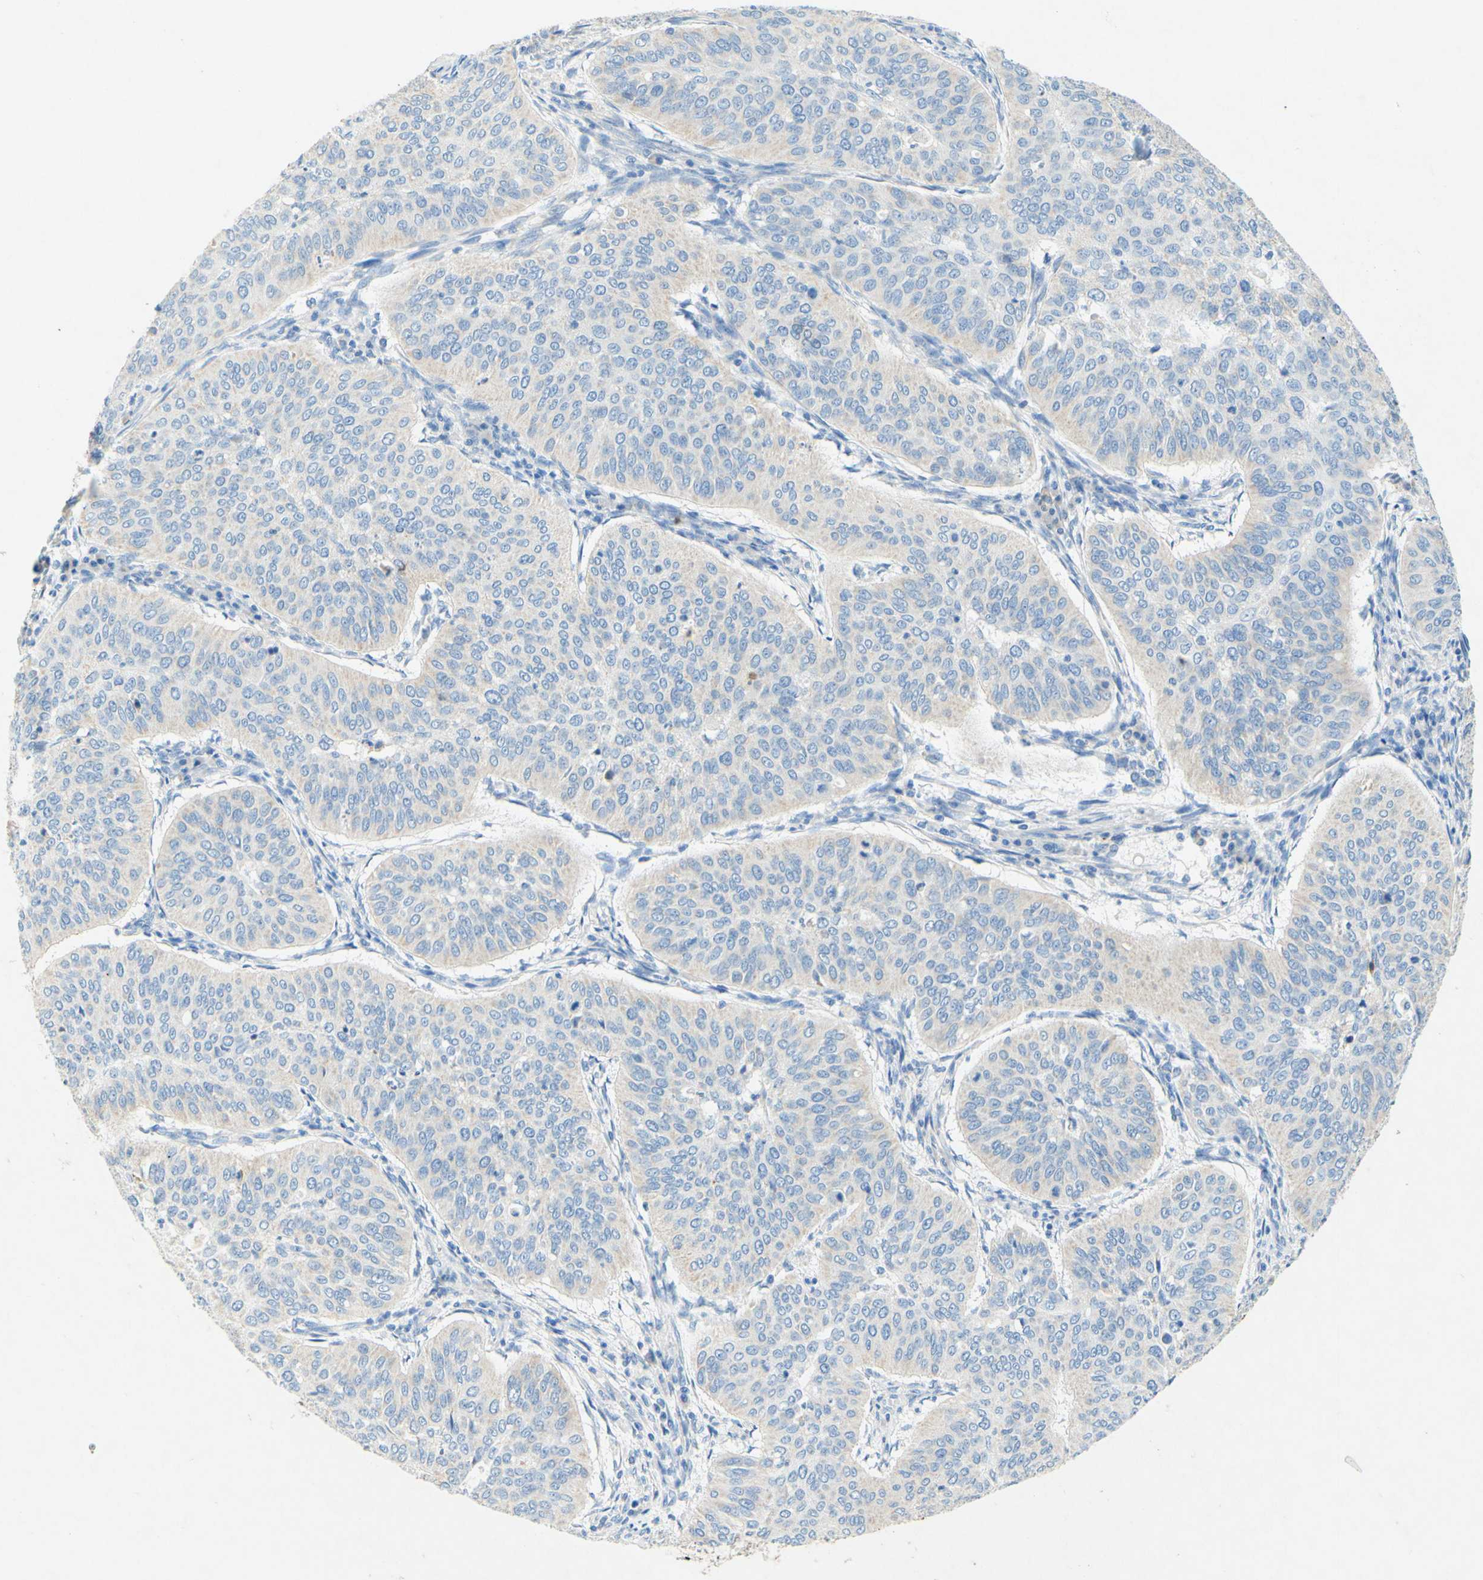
{"staining": {"intensity": "weak", "quantity": "25%-75%", "location": "cytoplasmic/membranous"}, "tissue": "cervical cancer", "cell_type": "Tumor cells", "image_type": "cancer", "snomed": [{"axis": "morphology", "description": "Normal tissue, NOS"}, {"axis": "morphology", "description": "Squamous cell carcinoma, NOS"}, {"axis": "topography", "description": "Cervix"}], "caption": "Cervical squamous cell carcinoma tissue displays weak cytoplasmic/membranous positivity in approximately 25%-75% of tumor cells, visualized by immunohistochemistry.", "gene": "SLC46A1", "patient": {"sex": "female", "age": 39}}